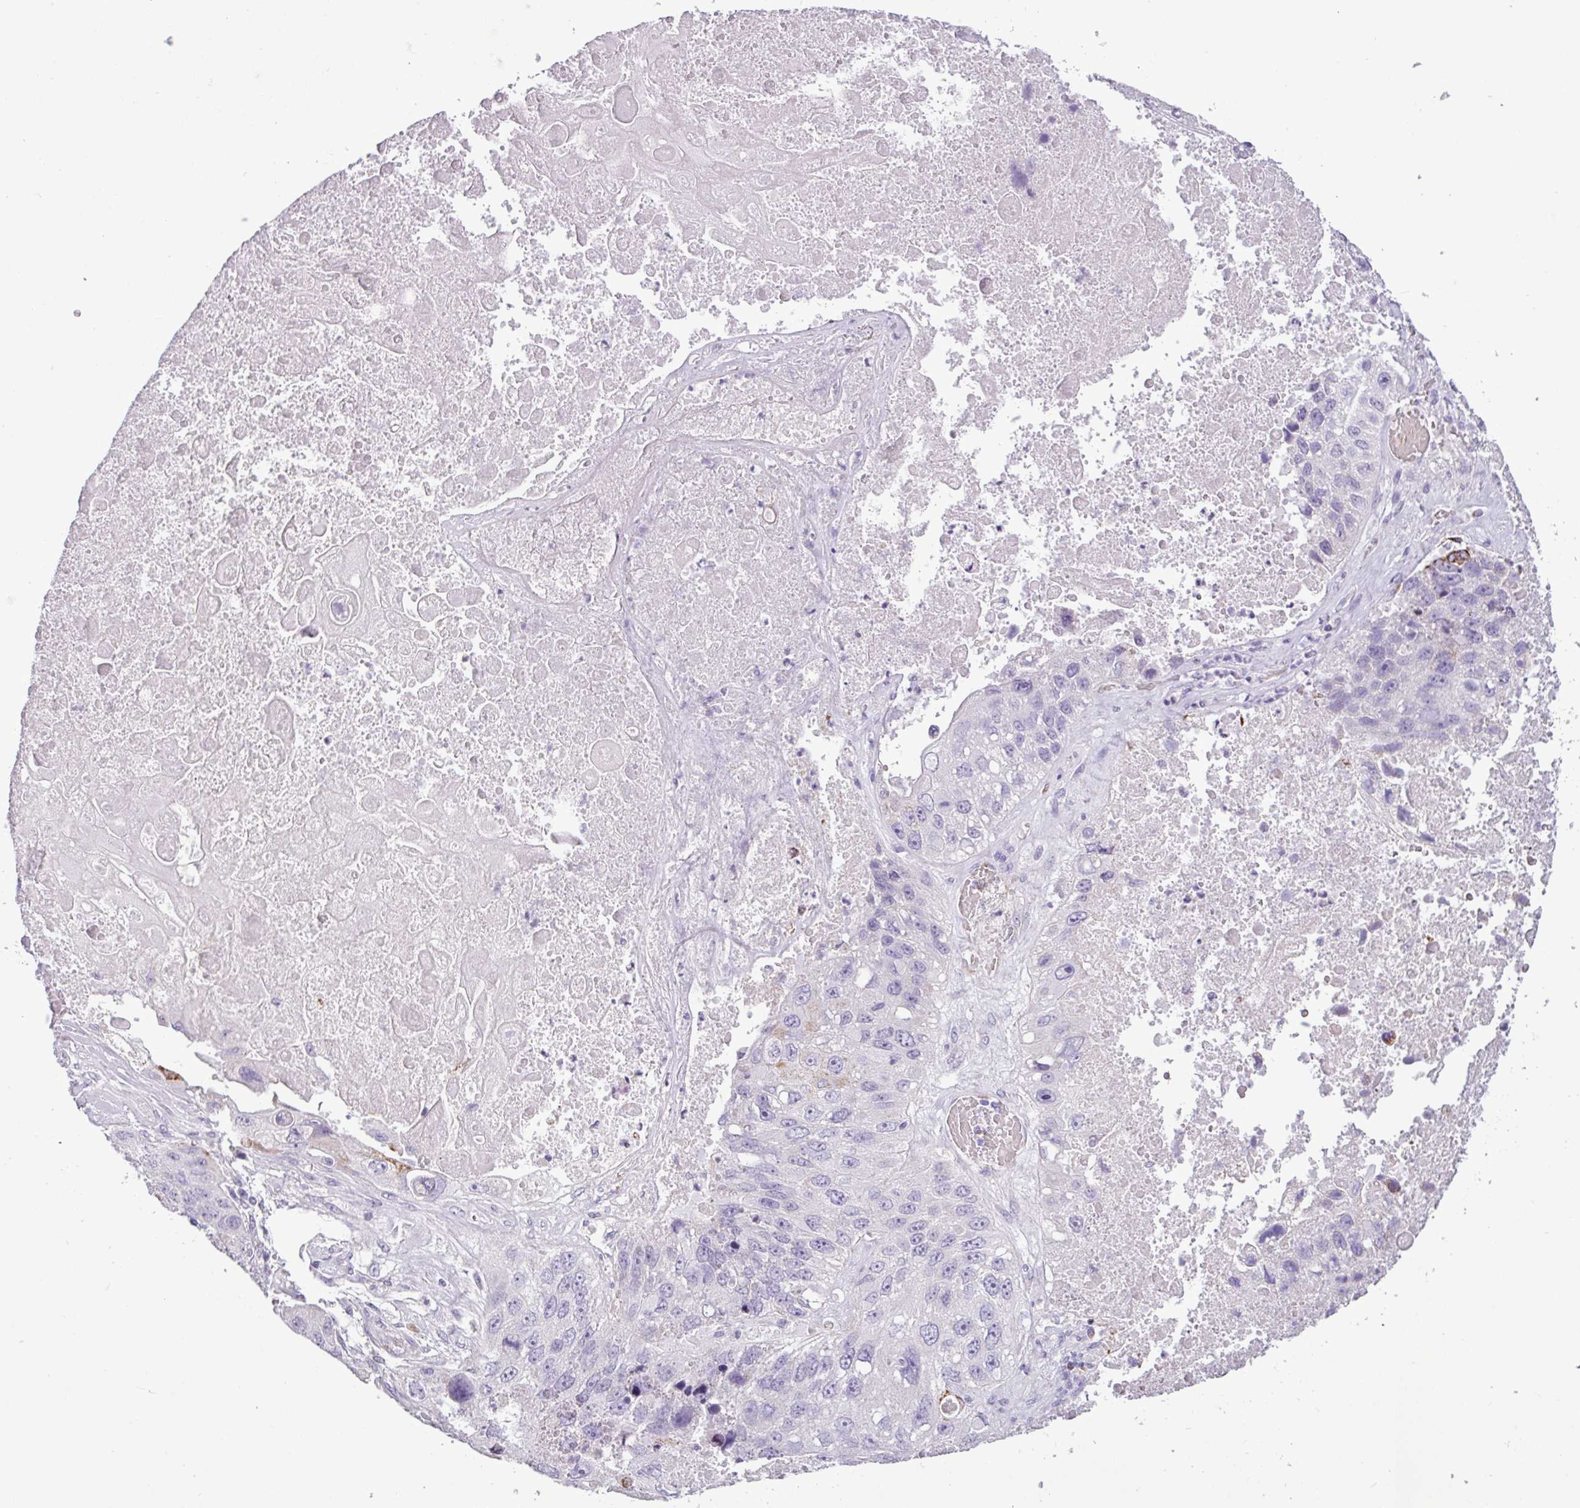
{"staining": {"intensity": "negative", "quantity": "none", "location": "none"}, "tissue": "lung cancer", "cell_type": "Tumor cells", "image_type": "cancer", "snomed": [{"axis": "morphology", "description": "Squamous cell carcinoma, NOS"}, {"axis": "topography", "description": "Lung"}], "caption": "High power microscopy histopathology image of an immunohistochemistry (IHC) image of lung cancer (squamous cell carcinoma), revealing no significant staining in tumor cells. The staining is performed using DAB brown chromogen with nuclei counter-stained in using hematoxylin.", "gene": "ZNF667", "patient": {"sex": "male", "age": 61}}